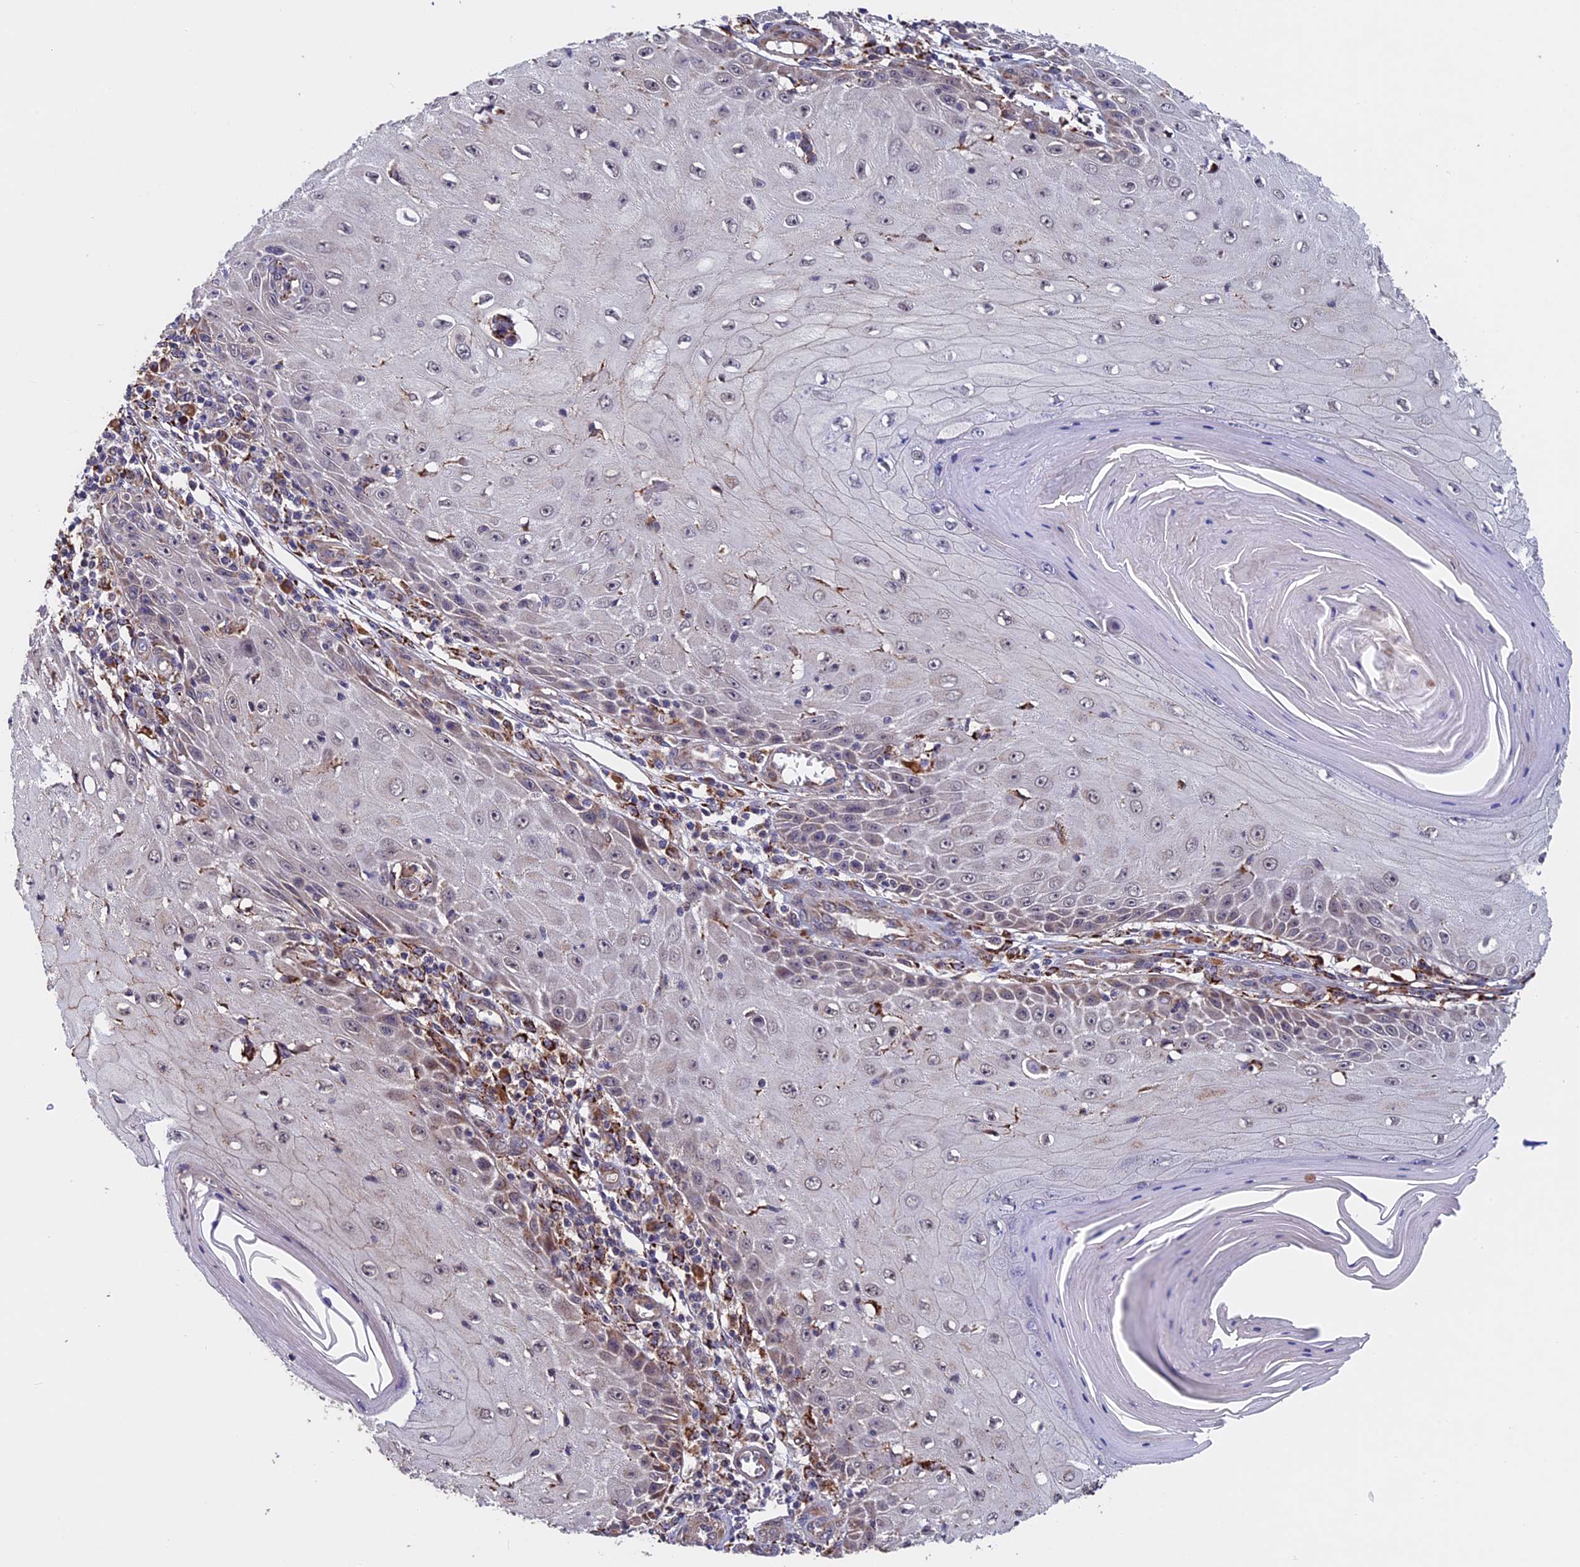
{"staining": {"intensity": "weak", "quantity": "<25%", "location": "cytoplasmic/membranous"}, "tissue": "skin cancer", "cell_type": "Tumor cells", "image_type": "cancer", "snomed": [{"axis": "morphology", "description": "Squamous cell carcinoma, NOS"}, {"axis": "topography", "description": "Skin"}], "caption": "Image shows no protein staining in tumor cells of skin cancer (squamous cell carcinoma) tissue.", "gene": "RNF17", "patient": {"sex": "female", "age": 73}}